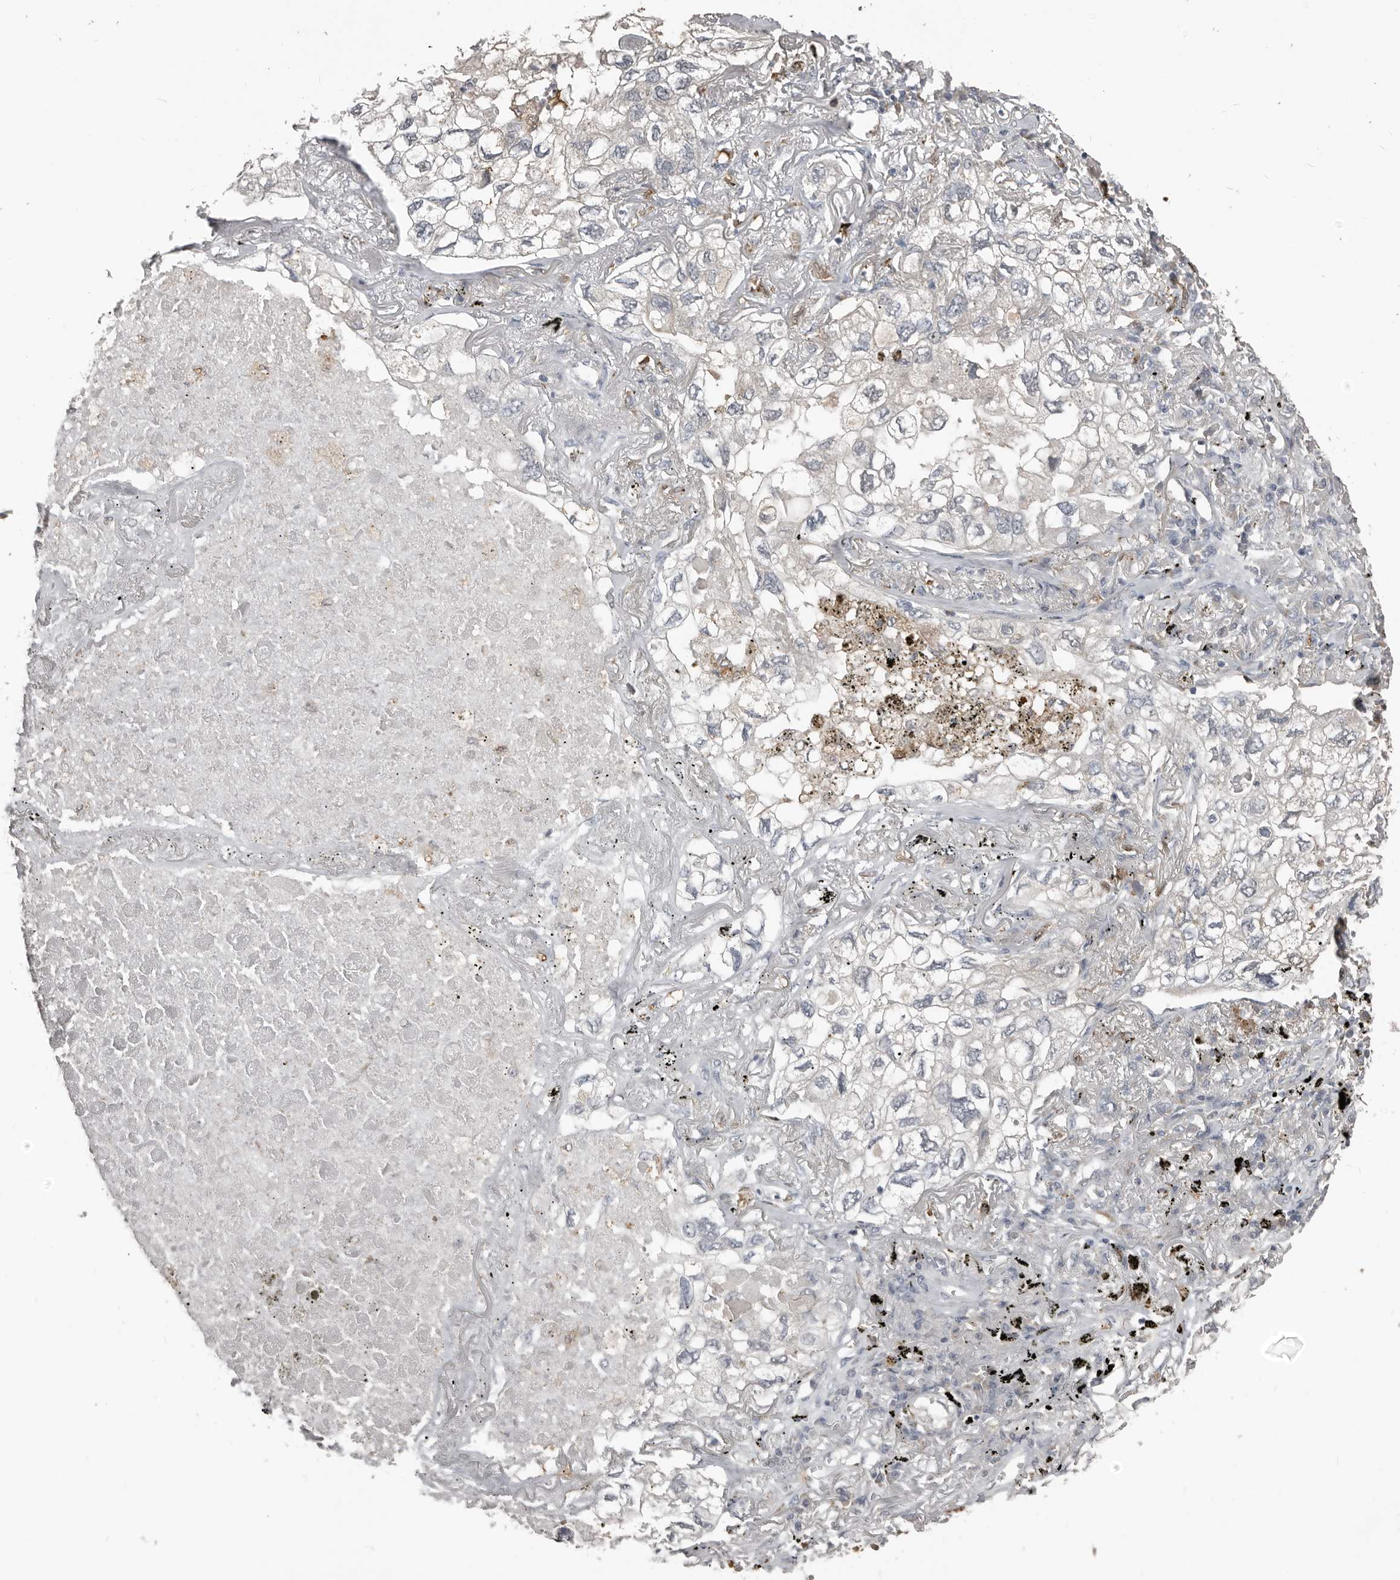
{"staining": {"intensity": "negative", "quantity": "none", "location": "none"}, "tissue": "lung cancer", "cell_type": "Tumor cells", "image_type": "cancer", "snomed": [{"axis": "morphology", "description": "Adenocarcinoma, NOS"}, {"axis": "topography", "description": "Lung"}], "caption": "The photomicrograph demonstrates no significant positivity in tumor cells of lung cancer.", "gene": "KCNJ8", "patient": {"sex": "male", "age": 65}}